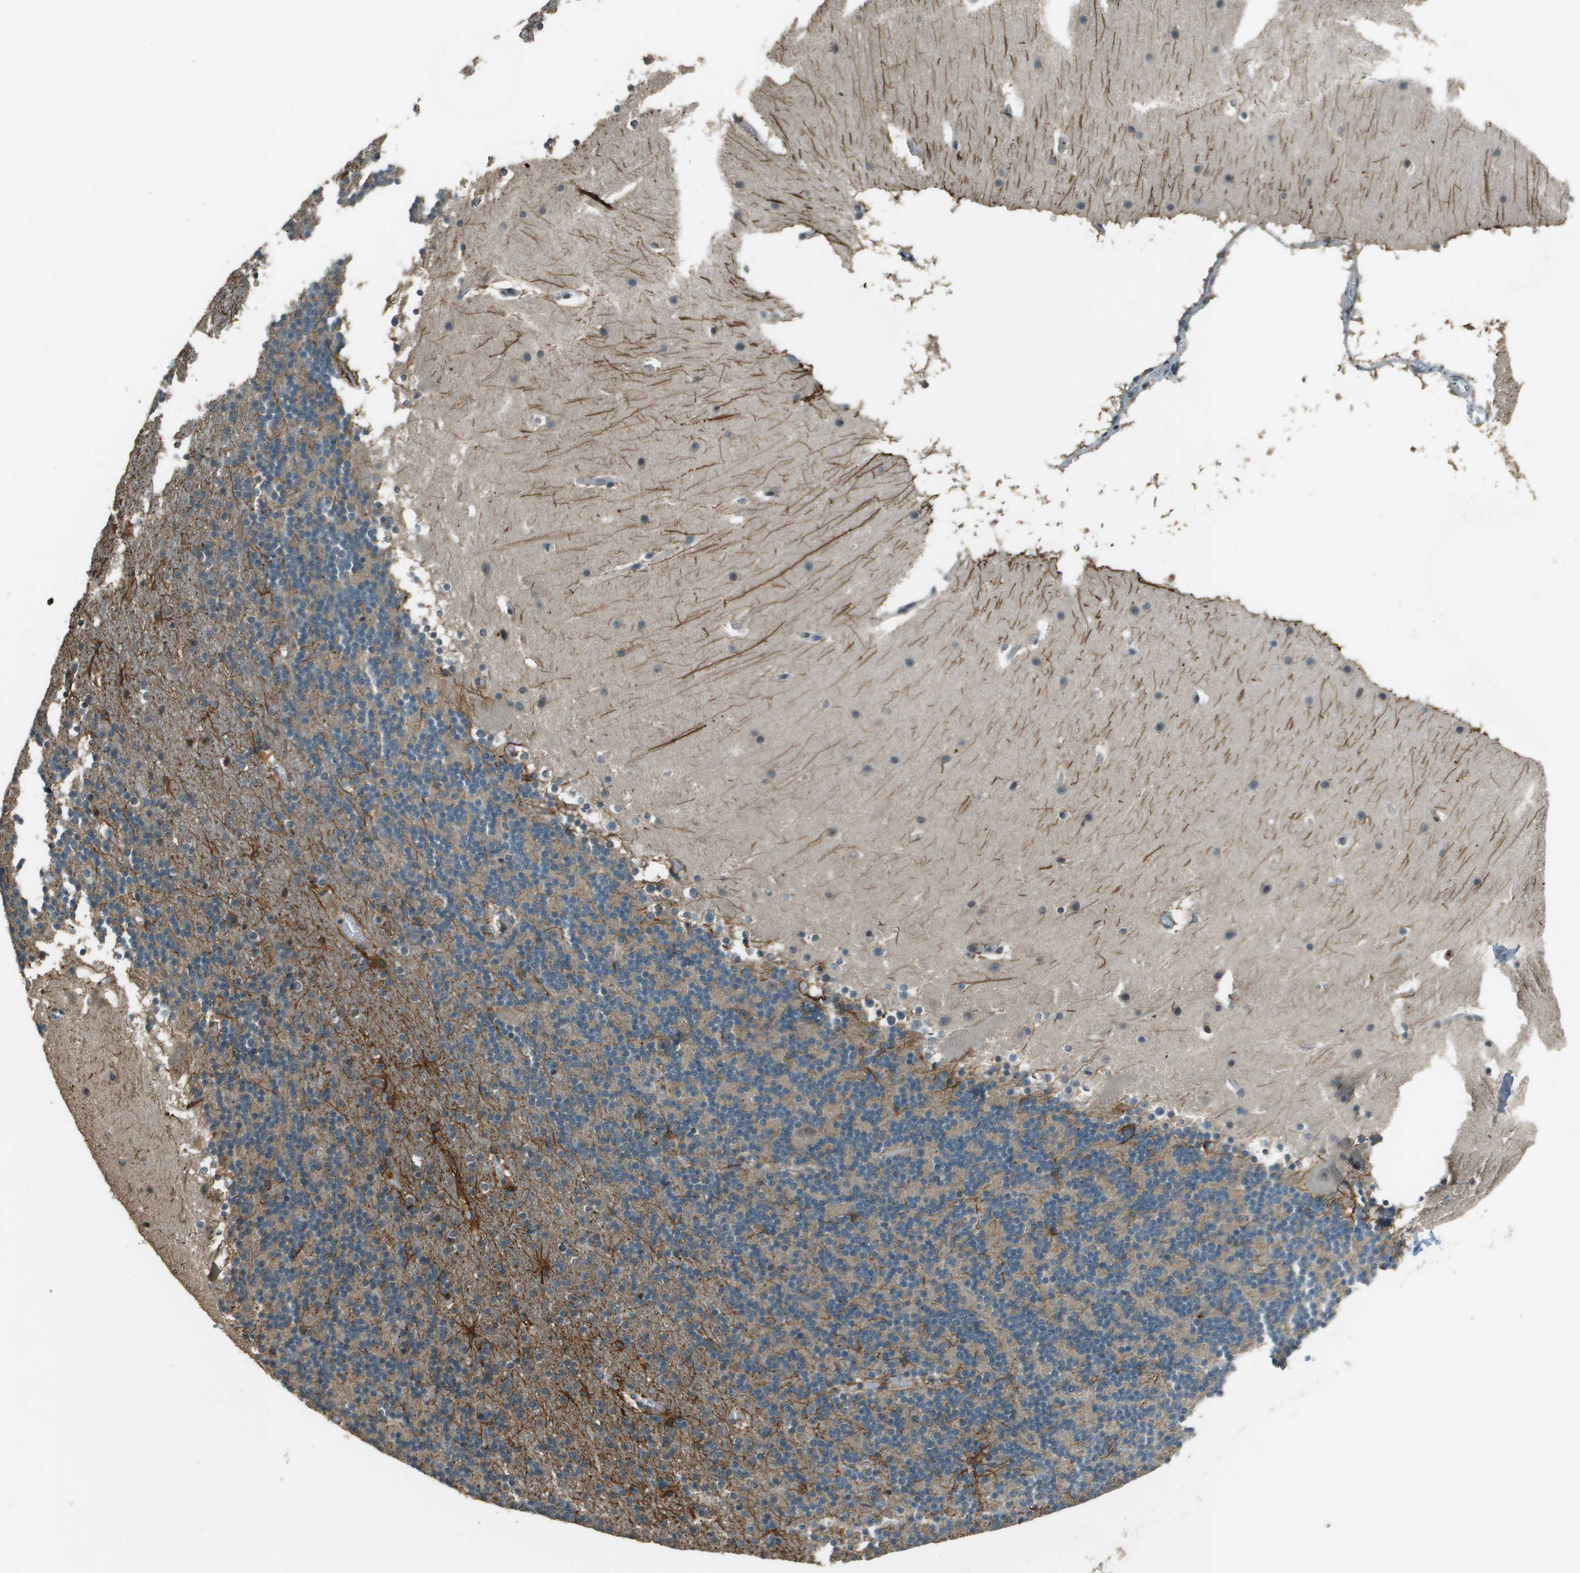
{"staining": {"intensity": "weak", "quantity": "25%-75%", "location": "cytoplasmic/membranous"}, "tissue": "cerebellum", "cell_type": "Cells in granular layer", "image_type": "normal", "snomed": [{"axis": "morphology", "description": "Normal tissue, NOS"}, {"axis": "topography", "description": "Cerebellum"}], "caption": "This image reveals immunohistochemistry staining of normal human cerebellum, with low weak cytoplasmic/membranous staining in approximately 25%-75% of cells in granular layer.", "gene": "SDC3", "patient": {"sex": "male", "age": 45}}